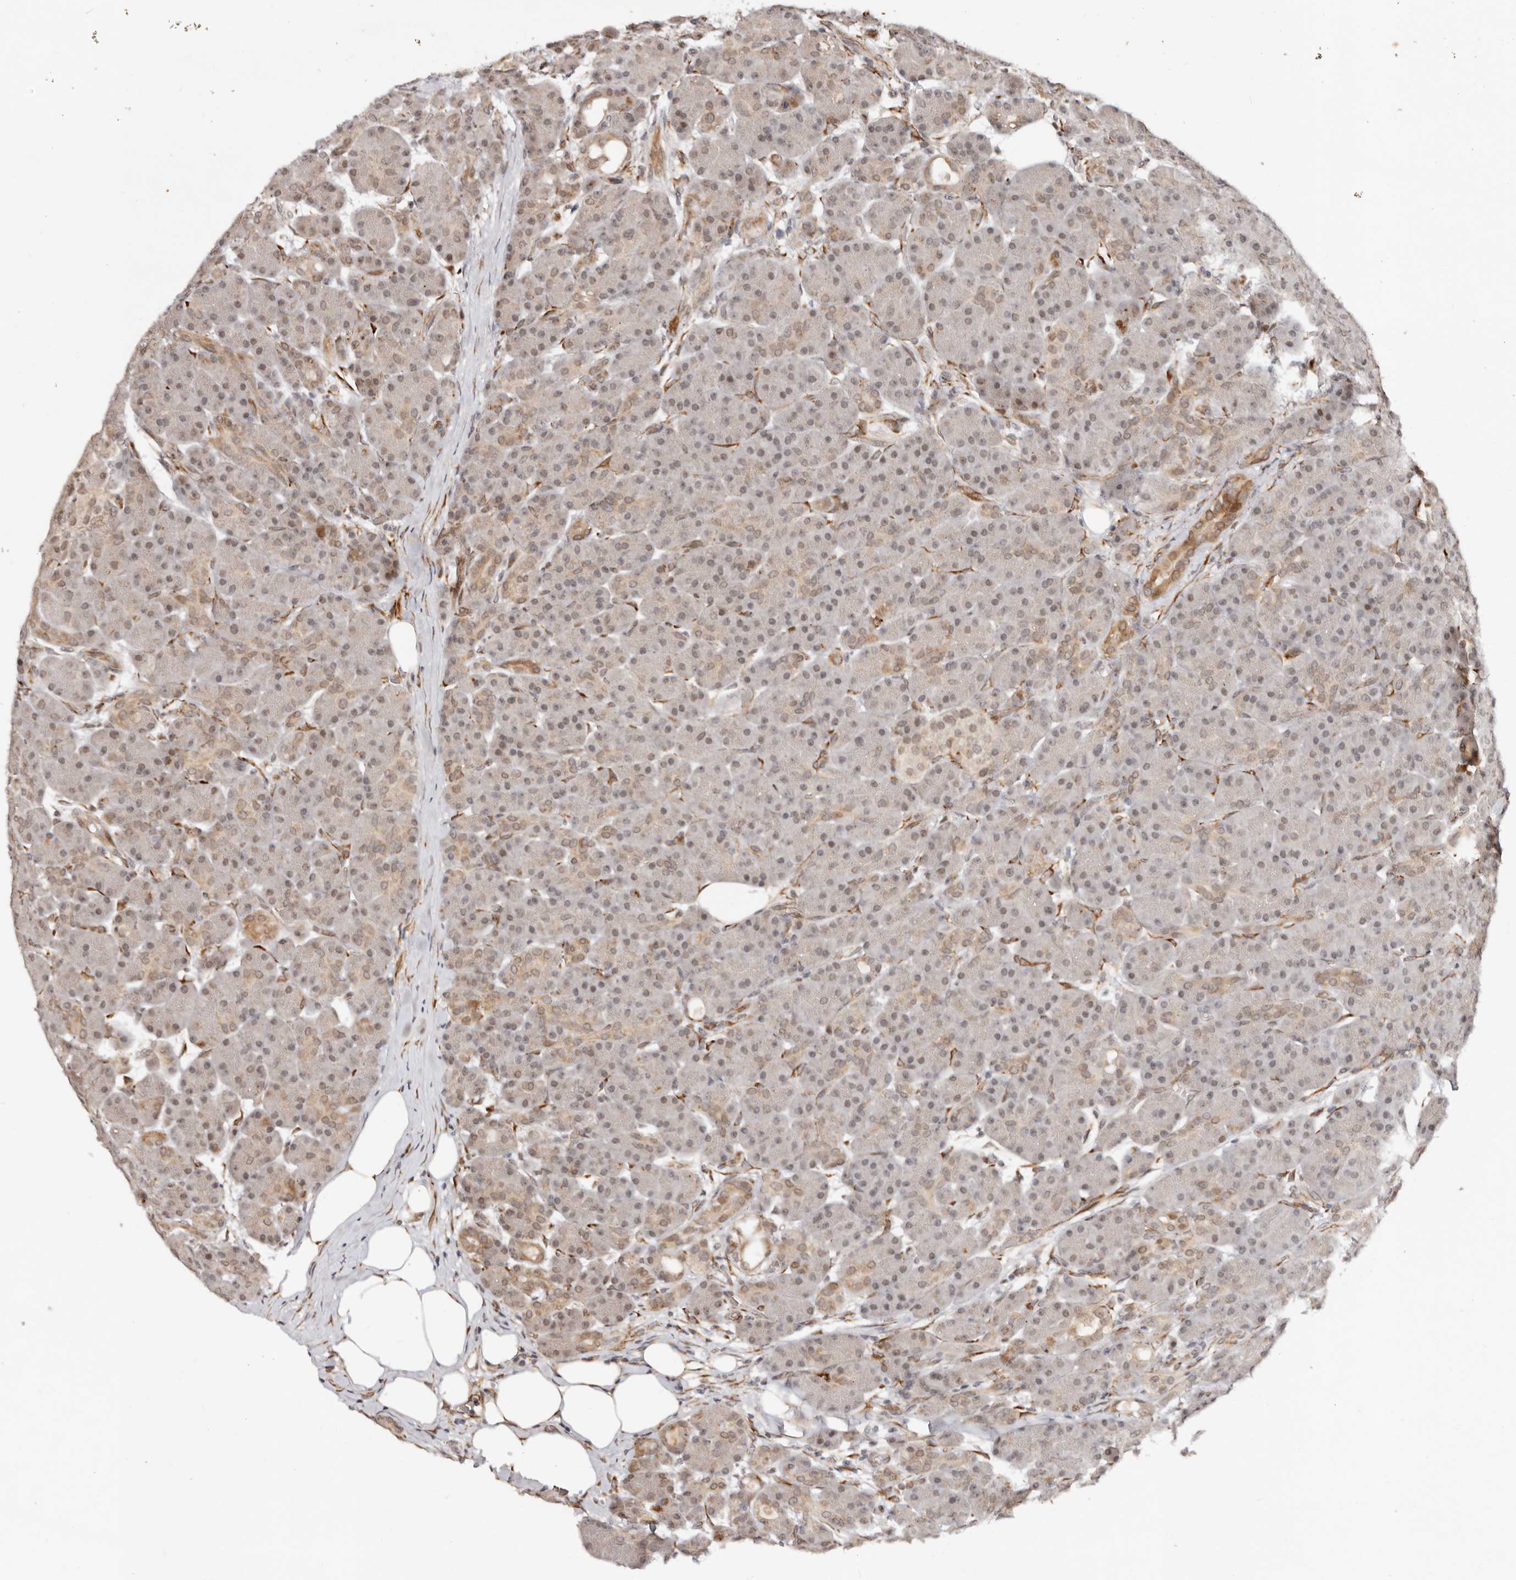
{"staining": {"intensity": "moderate", "quantity": "<25%", "location": "cytoplasmic/membranous,nuclear"}, "tissue": "pancreas", "cell_type": "Exocrine glandular cells", "image_type": "normal", "snomed": [{"axis": "morphology", "description": "Normal tissue, NOS"}, {"axis": "topography", "description": "Pancreas"}], "caption": "Pancreas stained with a brown dye reveals moderate cytoplasmic/membranous,nuclear positive expression in about <25% of exocrine glandular cells.", "gene": "BCL2L15", "patient": {"sex": "male", "age": 63}}